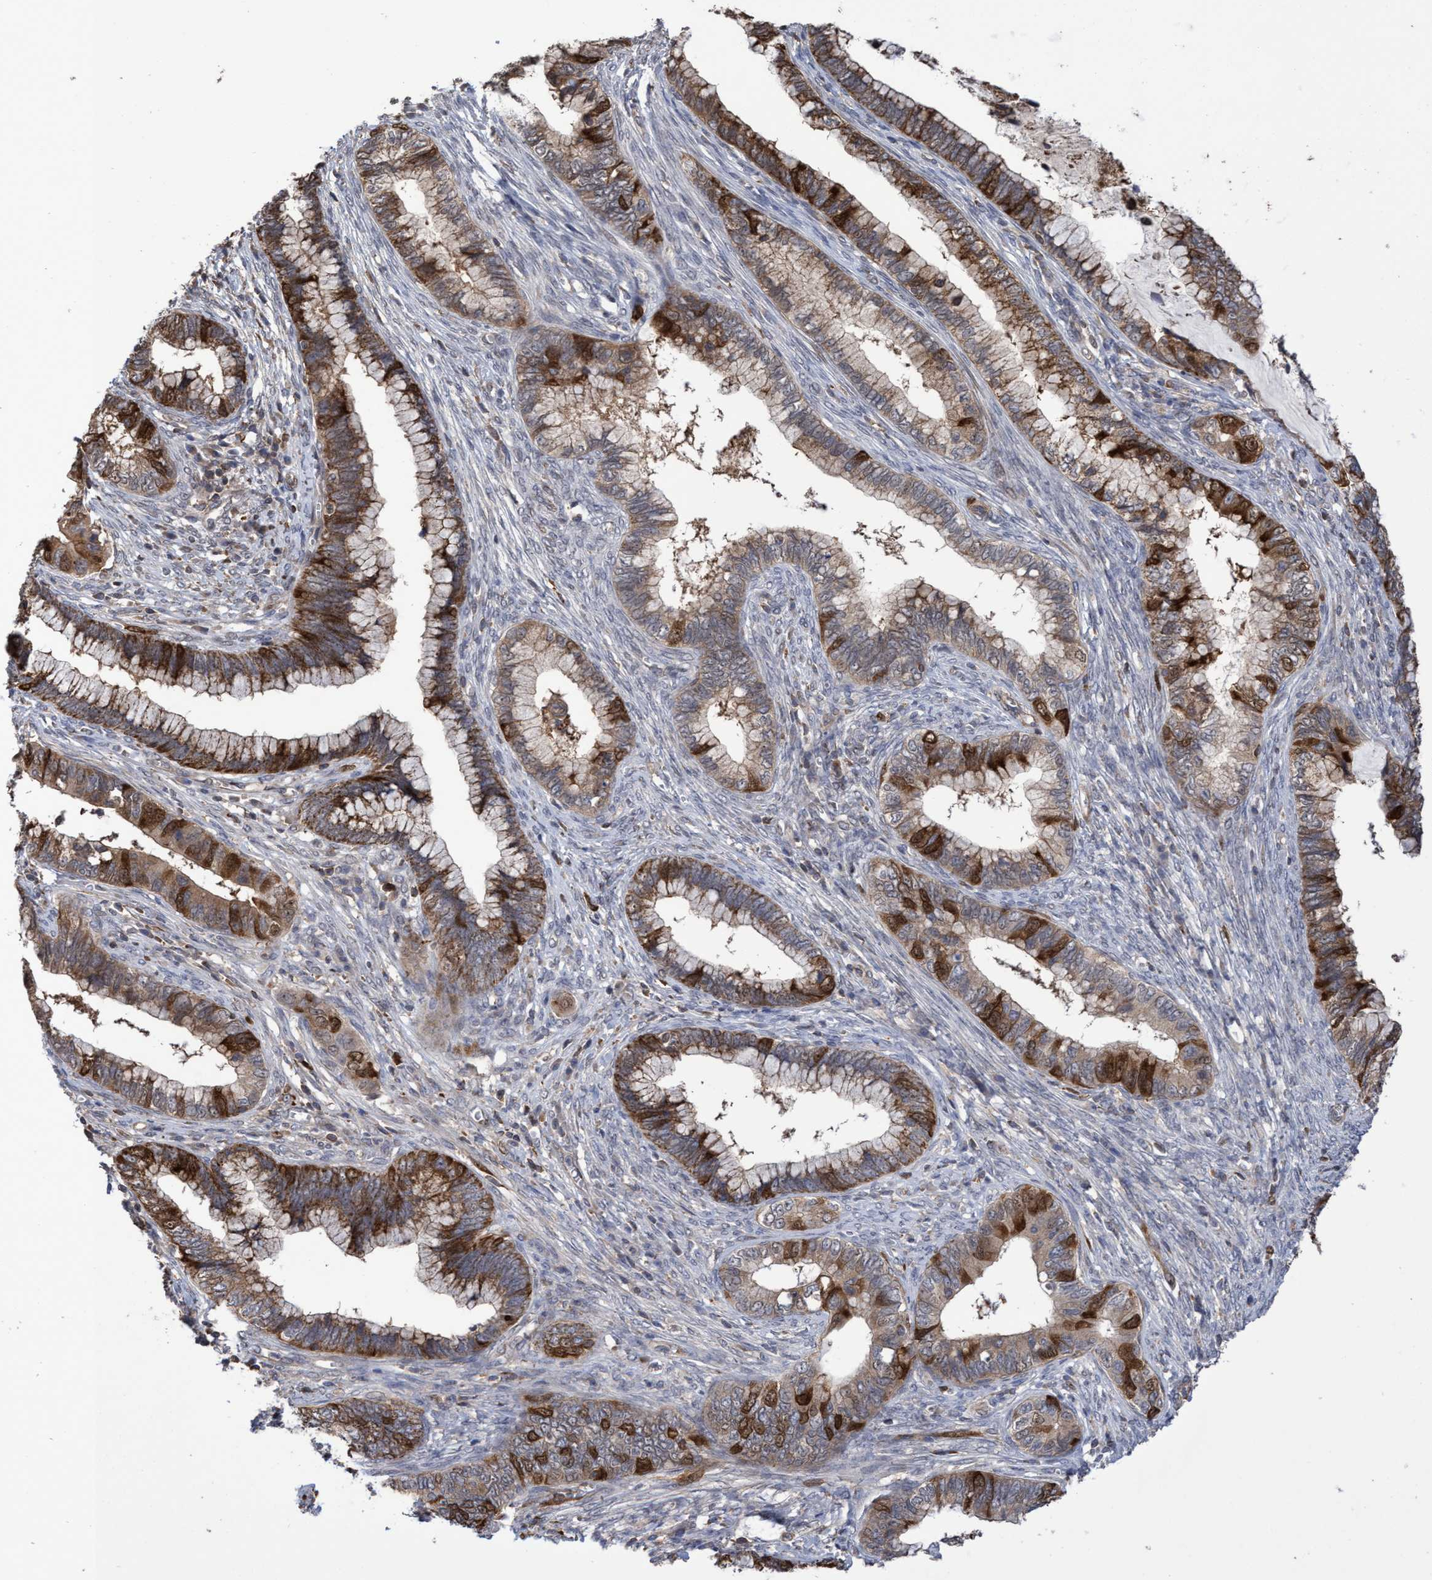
{"staining": {"intensity": "moderate", "quantity": ">75%", "location": "cytoplasmic/membranous,nuclear"}, "tissue": "cervical cancer", "cell_type": "Tumor cells", "image_type": "cancer", "snomed": [{"axis": "morphology", "description": "Adenocarcinoma, NOS"}, {"axis": "topography", "description": "Cervix"}], "caption": "Tumor cells display medium levels of moderate cytoplasmic/membranous and nuclear staining in approximately >75% of cells in human adenocarcinoma (cervical). The protein of interest is stained brown, and the nuclei are stained in blue (DAB (3,3'-diaminobenzidine) IHC with brightfield microscopy, high magnification).", "gene": "SLBP", "patient": {"sex": "female", "age": 44}}